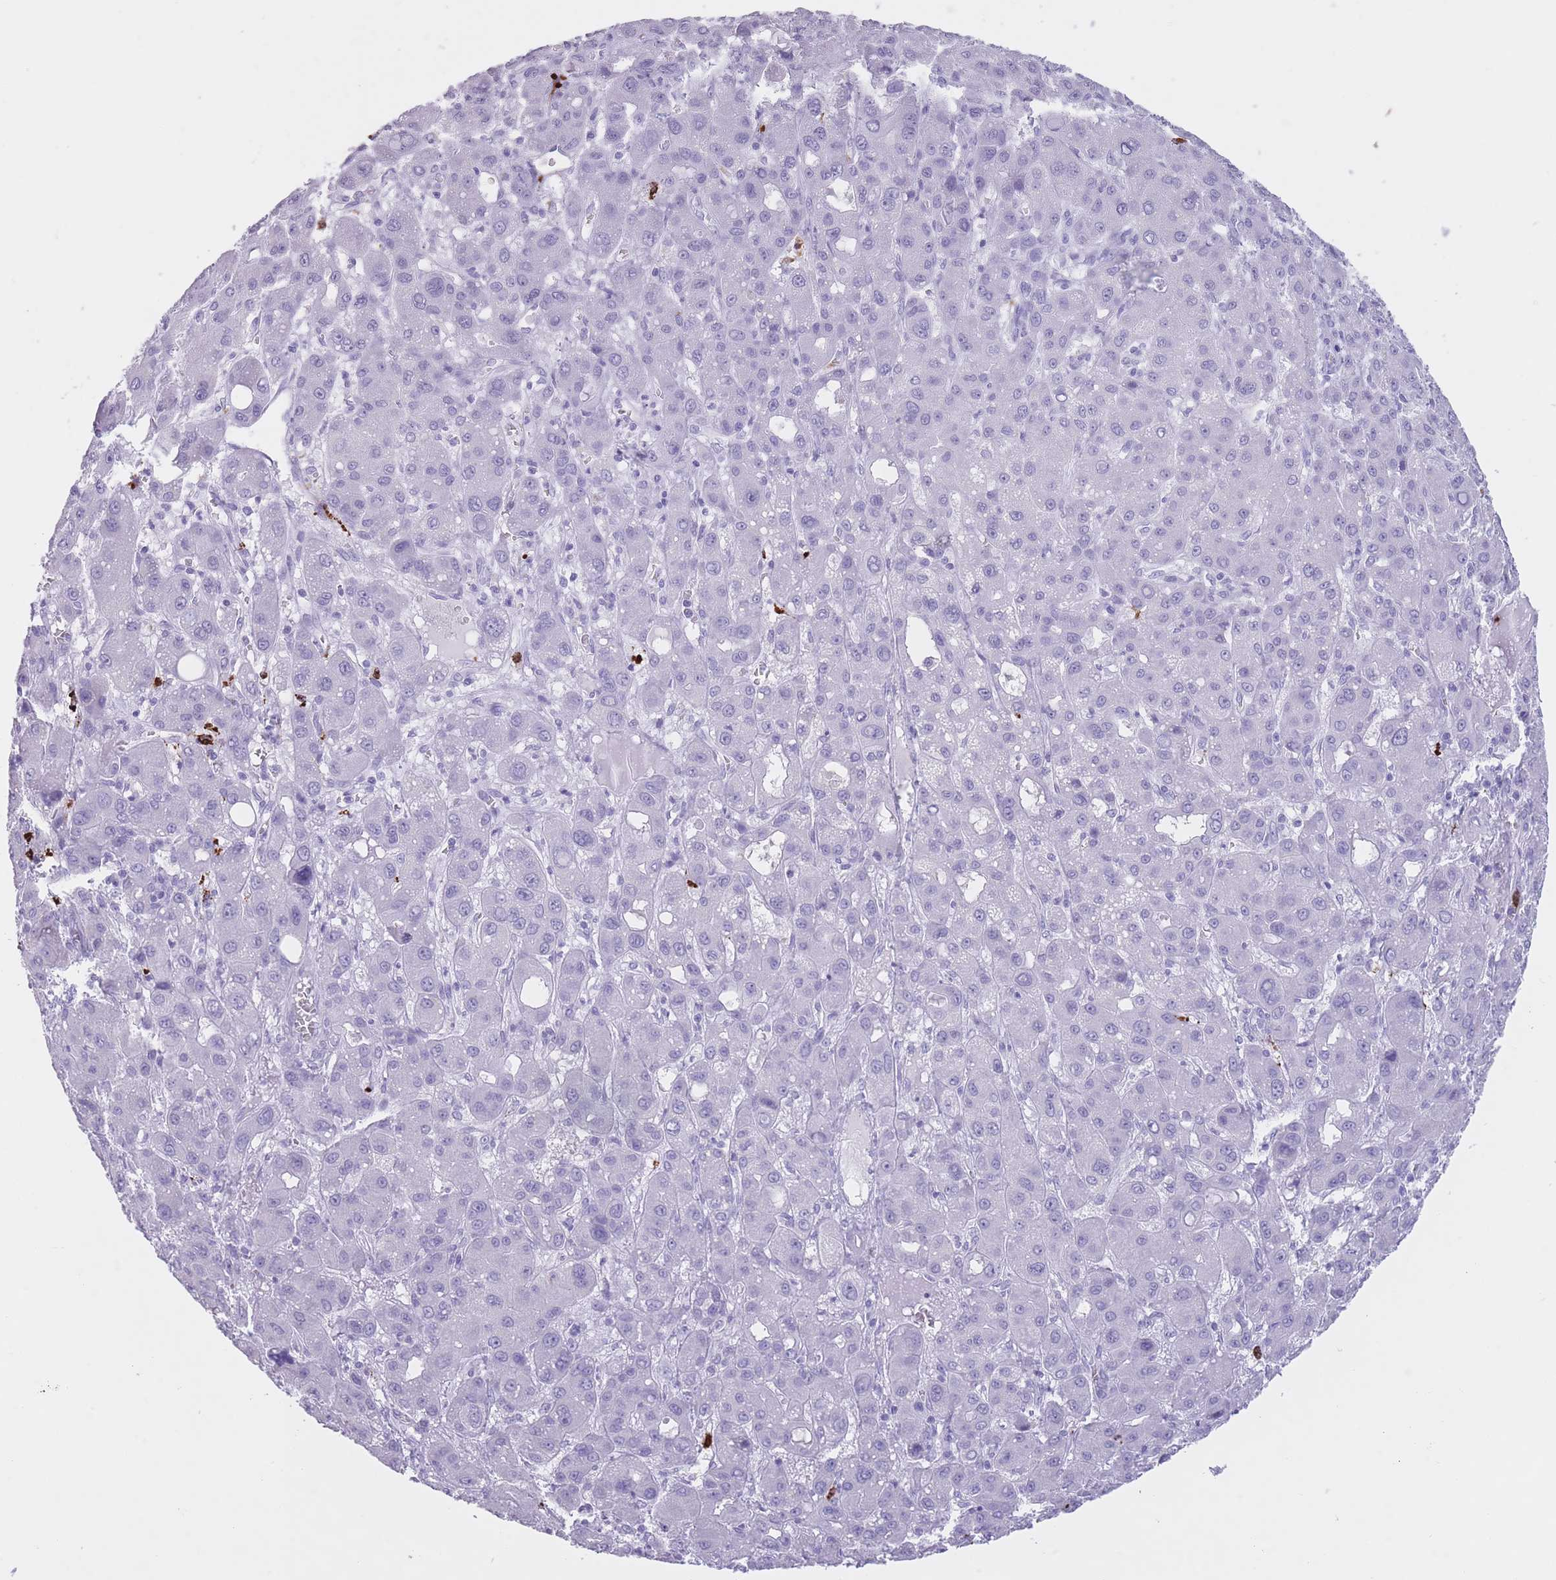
{"staining": {"intensity": "negative", "quantity": "none", "location": "none"}, "tissue": "liver cancer", "cell_type": "Tumor cells", "image_type": "cancer", "snomed": [{"axis": "morphology", "description": "Carcinoma, Hepatocellular, NOS"}, {"axis": "topography", "description": "Liver"}], "caption": "Immunohistochemistry (IHC) micrograph of neoplastic tissue: hepatocellular carcinoma (liver) stained with DAB (3,3'-diaminobenzidine) demonstrates no significant protein staining in tumor cells. (DAB (3,3'-diaminobenzidine) immunohistochemistry (IHC), high magnification).", "gene": "OR4F21", "patient": {"sex": "male", "age": 55}}